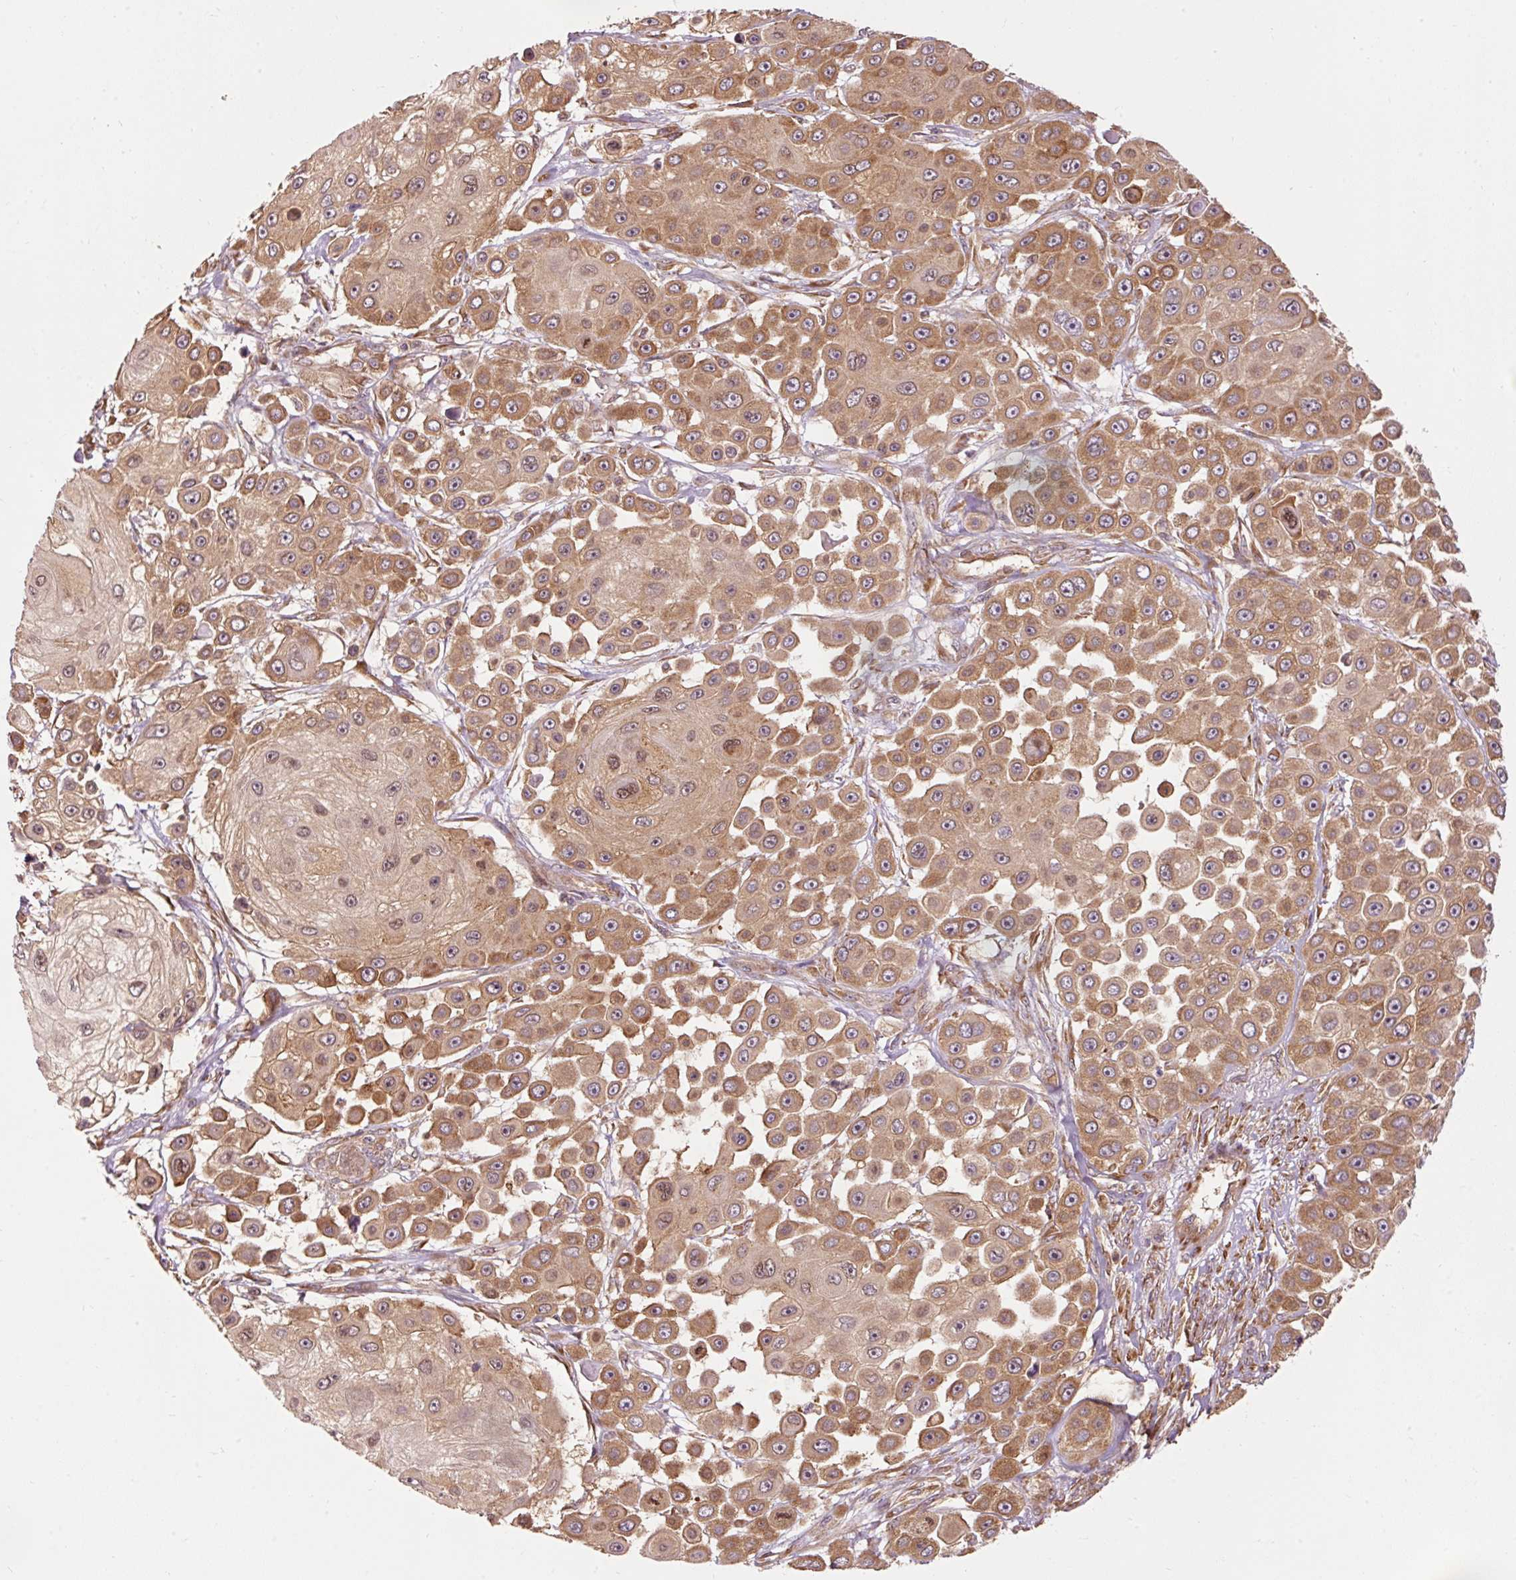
{"staining": {"intensity": "moderate", "quantity": ">75%", "location": "cytoplasmic/membranous"}, "tissue": "skin cancer", "cell_type": "Tumor cells", "image_type": "cancer", "snomed": [{"axis": "morphology", "description": "Squamous cell carcinoma, NOS"}, {"axis": "topography", "description": "Skin"}], "caption": "Protein expression analysis of squamous cell carcinoma (skin) demonstrates moderate cytoplasmic/membranous expression in about >75% of tumor cells.", "gene": "PDAP1", "patient": {"sex": "male", "age": 67}}